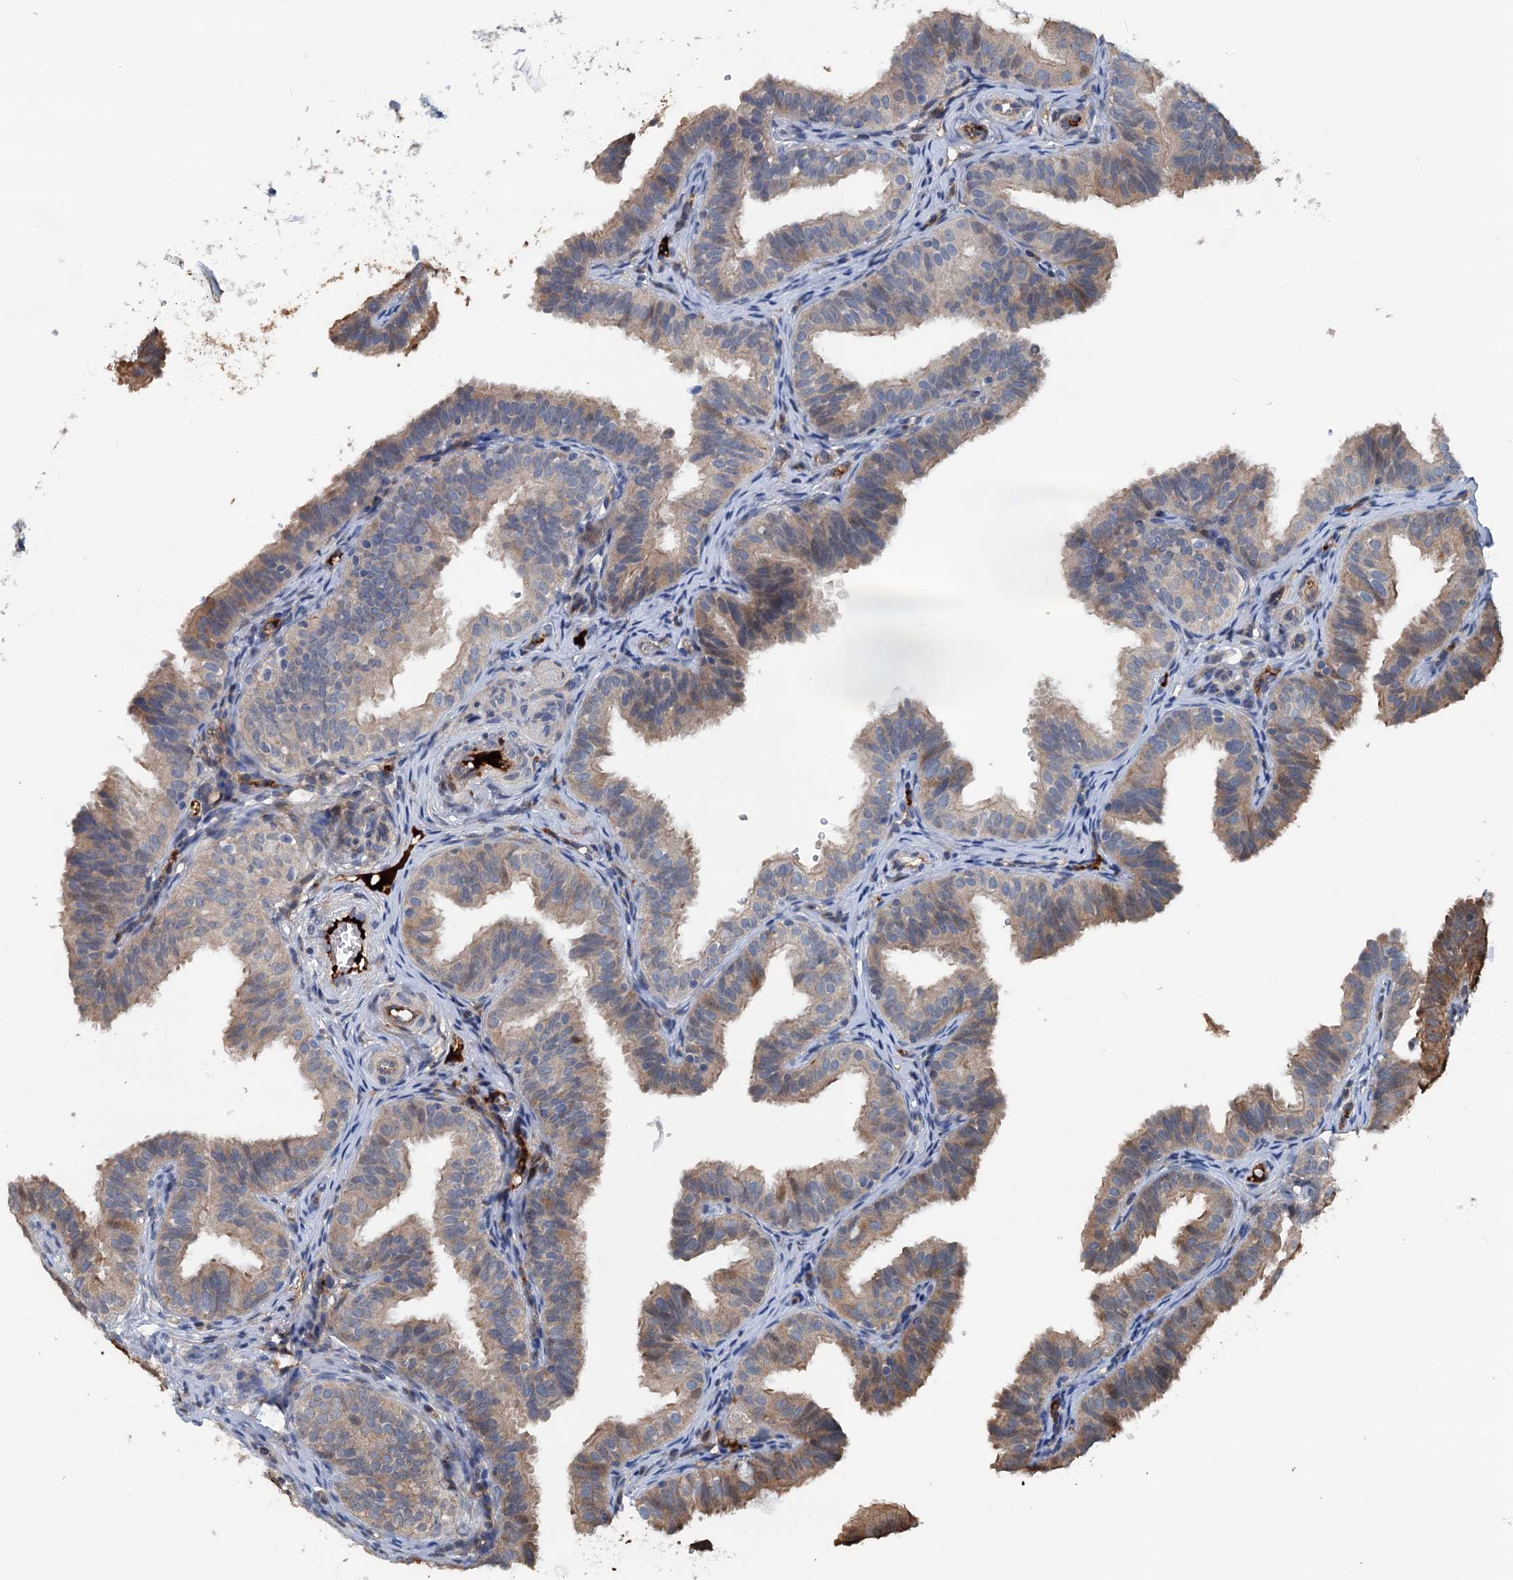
{"staining": {"intensity": "moderate", "quantity": "25%-75%", "location": "cytoplasmic/membranous"}, "tissue": "fallopian tube", "cell_type": "Glandular cells", "image_type": "normal", "snomed": [{"axis": "morphology", "description": "Normal tissue, NOS"}, {"axis": "topography", "description": "Fallopian tube"}], "caption": "DAB immunohistochemical staining of benign fallopian tube exhibits moderate cytoplasmic/membranous protein positivity in approximately 25%-75% of glandular cells.", "gene": "TEDC1", "patient": {"sex": "female", "age": 35}}